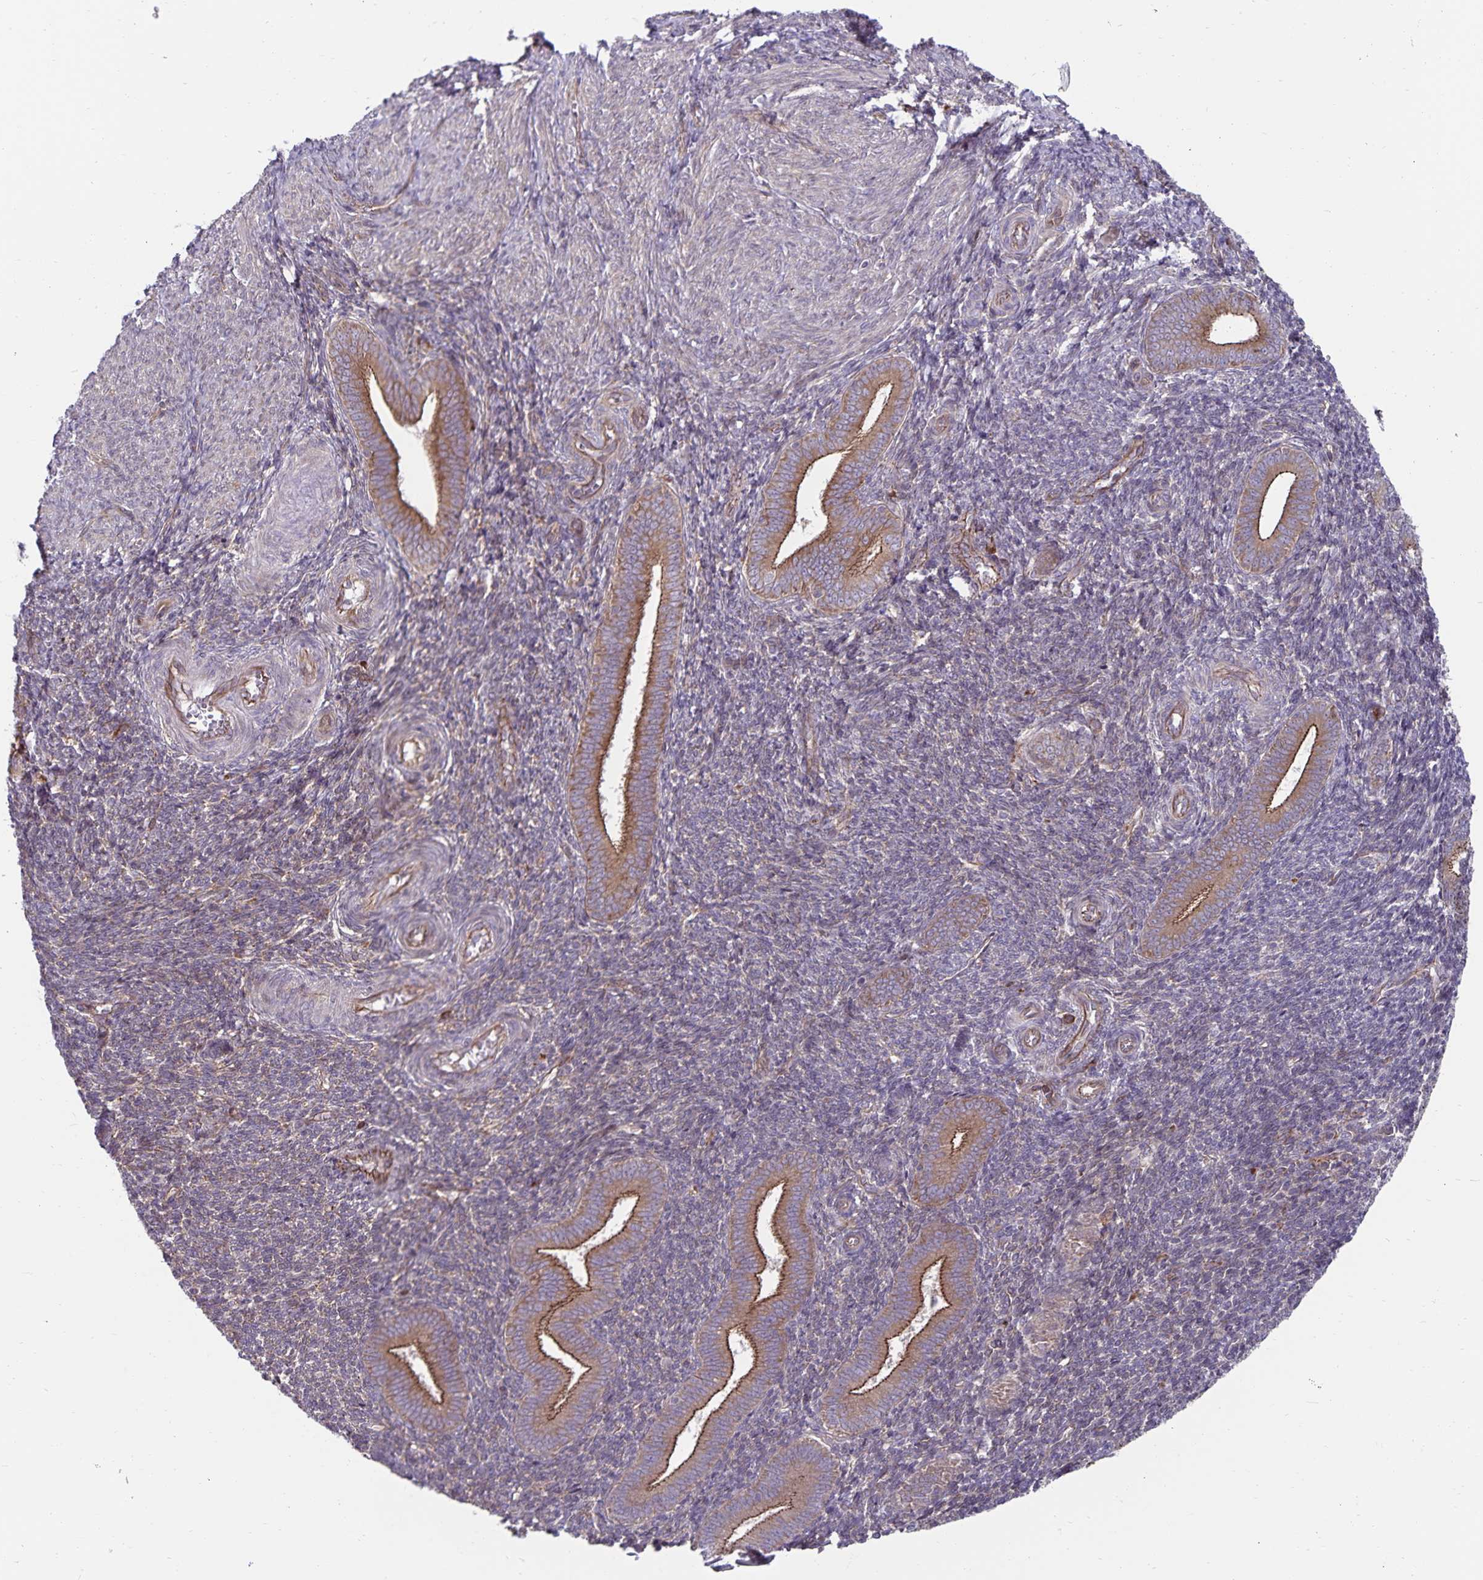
{"staining": {"intensity": "weak", "quantity": "25%-75%", "location": "cytoplasmic/membranous"}, "tissue": "endometrium", "cell_type": "Cells in endometrial stroma", "image_type": "normal", "snomed": [{"axis": "morphology", "description": "Normal tissue, NOS"}, {"axis": "topography", "description": "Endometrium"}], "caption": "Unremarkable endometrium shows weak cytoplasmic/membranous staining in about 25%-75% of cells in endometrial stroma, visualized by immunohistochemistry.", "gene": "SEC62", "patient": {"sex": "female", "age": 25}}